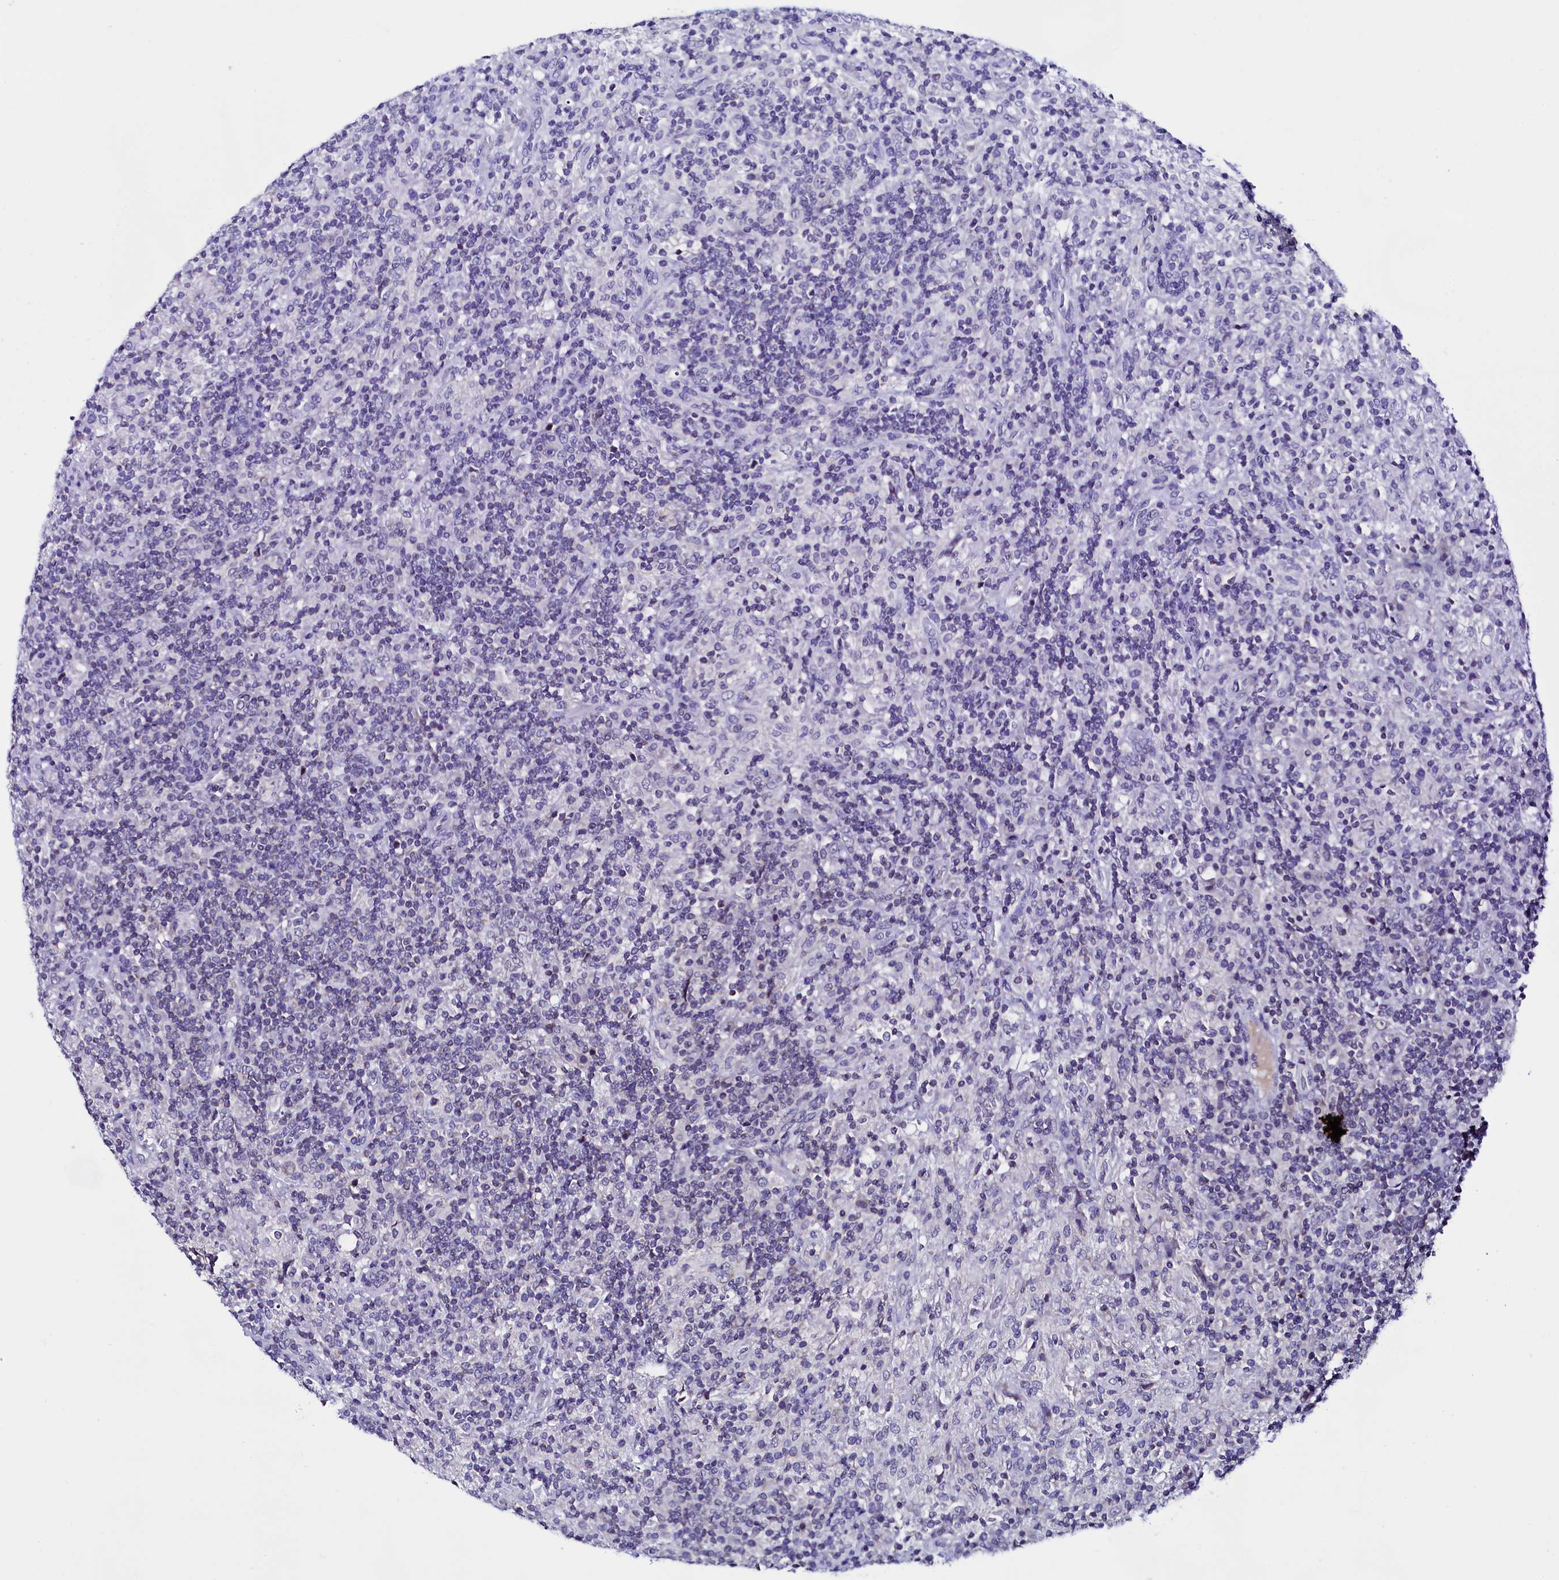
{"staining": {"intensity": "negative", "quantity": "none", "location": "none"}, "tissue": "lymphoma", "cell_type": "Tumor cells", "image_type": "cancer", "snomed": [{"axis": "morphology", "description": "Hodgkin's disease, NOS"}, {"axis": "topography", "description": "Lymph node"}], "caption": "This is an immunohistochemistry (IHC) photomicrograph of human Hodgkin's disease. There is no positivity in tumor cells.", "gene": "HAND1", "patient": {"sex": "male", "age": 70}}